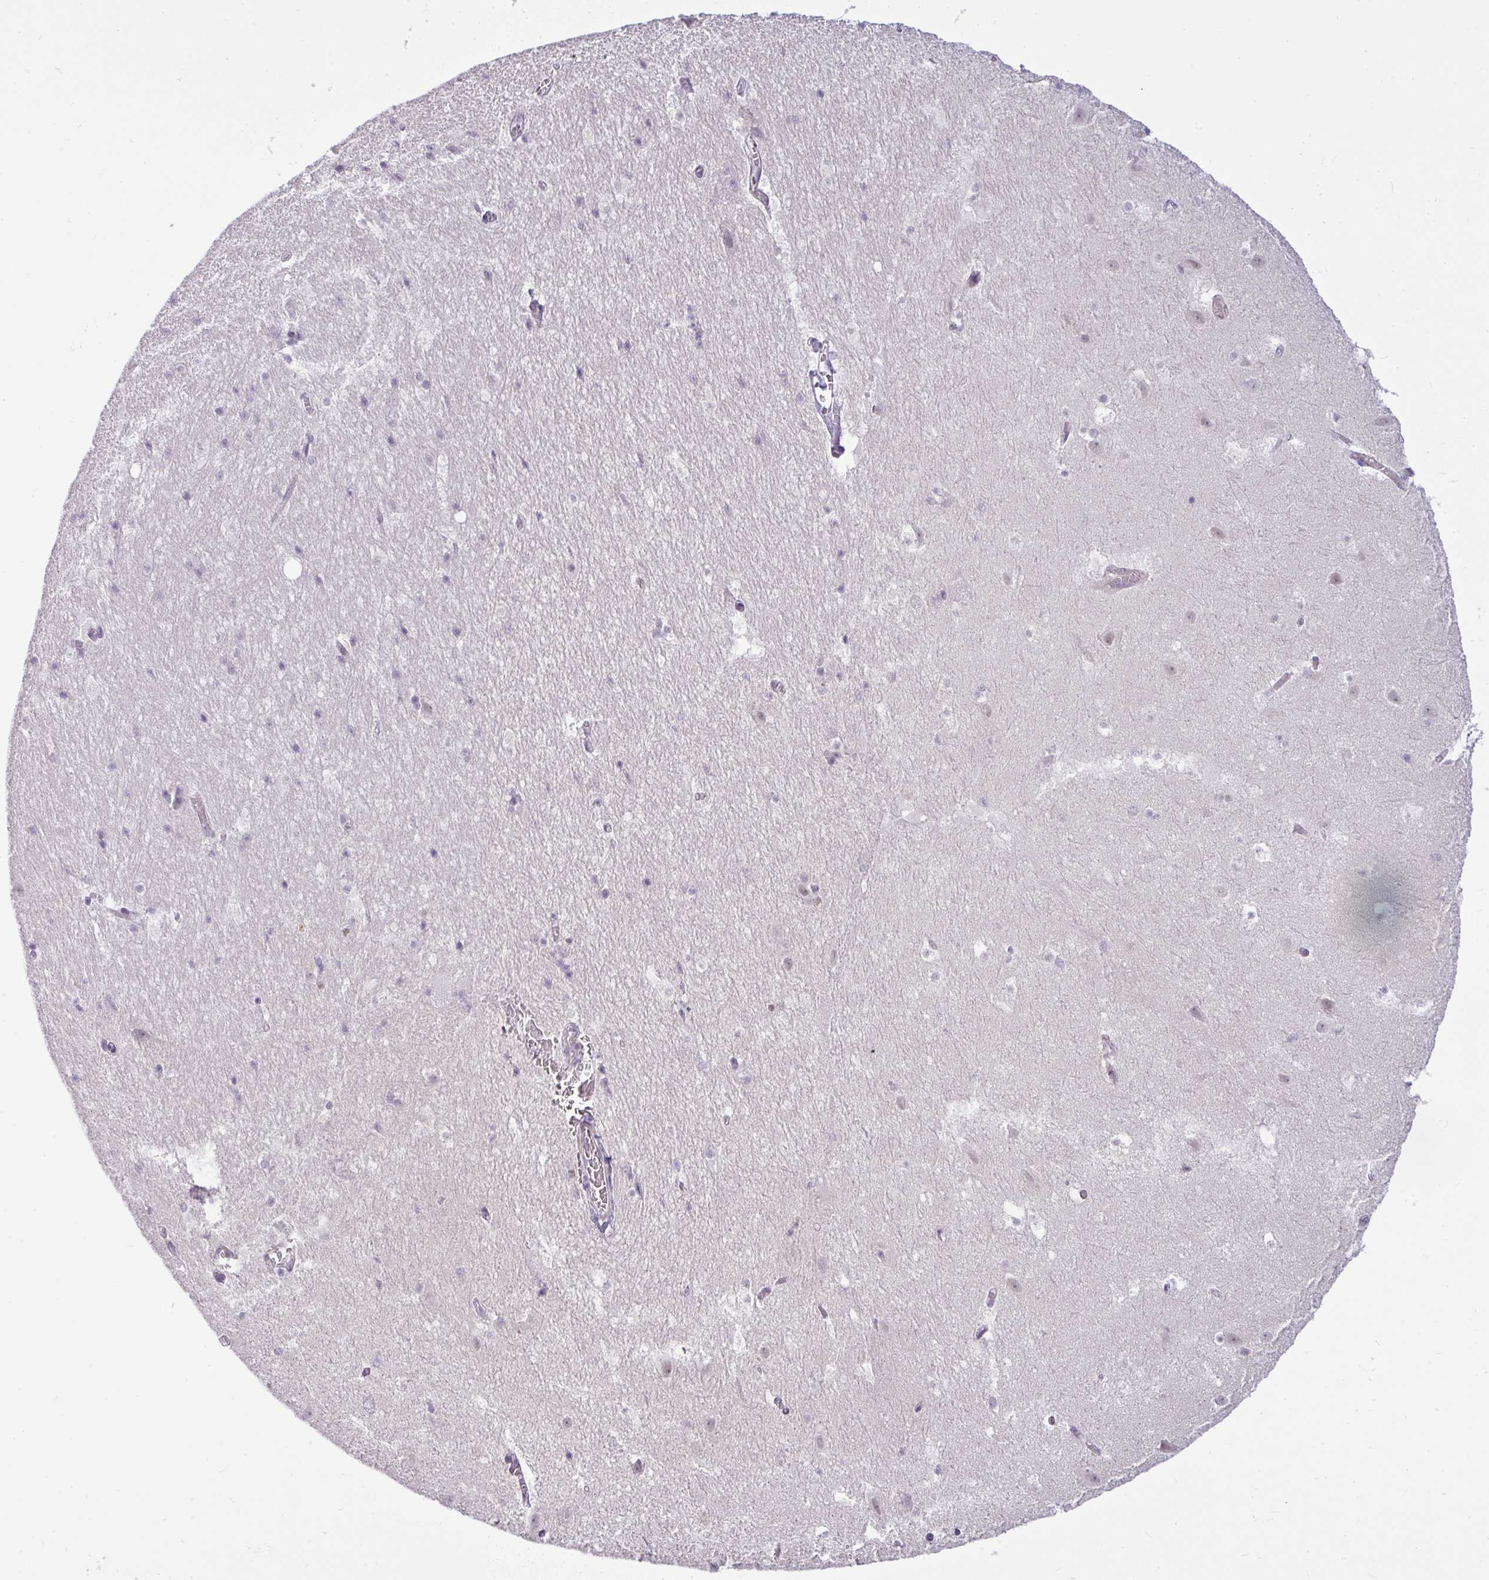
{"staining": {"intensity": "negative", "quantity": "none", "location": "none"}, "tissue": "hippocampus", "cell_type": "Glial cells", "image_type": "normal", "snomed": [{"axis": "morphology", "description": "Normal tissue, NOS"}, {"axis": "topography", "description": "Hippocampus"}], "caption": "Immunohistochemistry (IHC) of normal human hippocampus demonstrates no expression in glial cells.", "gene": "DZIP1", "patient": {"sex": "female", "age": 52}}